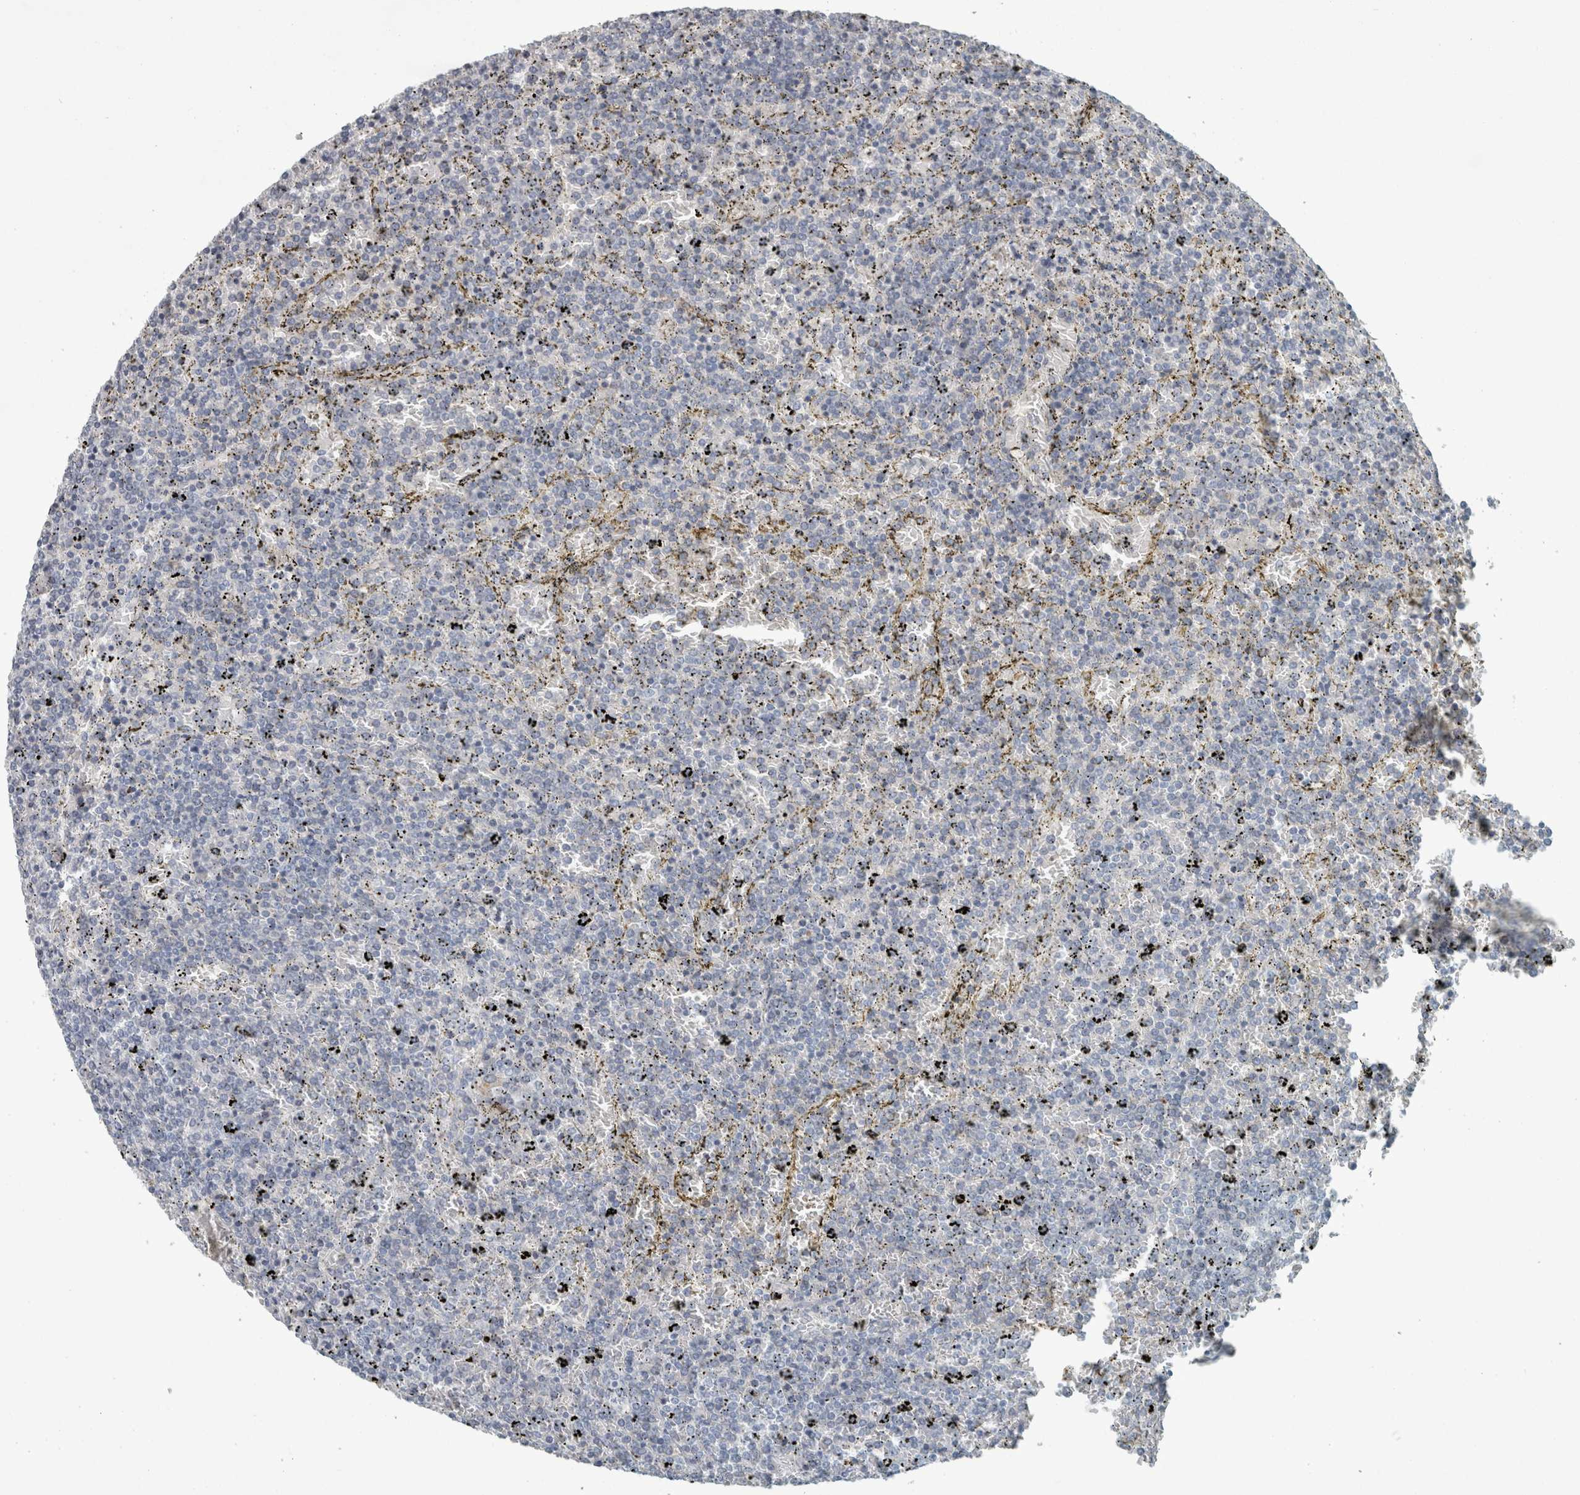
{"staining": {"intensity": "negative", "quantity": "none", "location": "none"}, "tissue": "lymphoma", "cell_type": "Tumor cells", "image_type": "cancer", "snomed": [{"axis": "morphology", "description": "Malignant lymphoma, non-Hodgkin's type, Low grade"}, {"axis": "topography", "description": "Spleen"}], "caption": "This is an IHC image of human lymphoma. There is no expression in tumor cells.", "gene": "CHL1", "patient": {"sex": "female", "age": 77}}